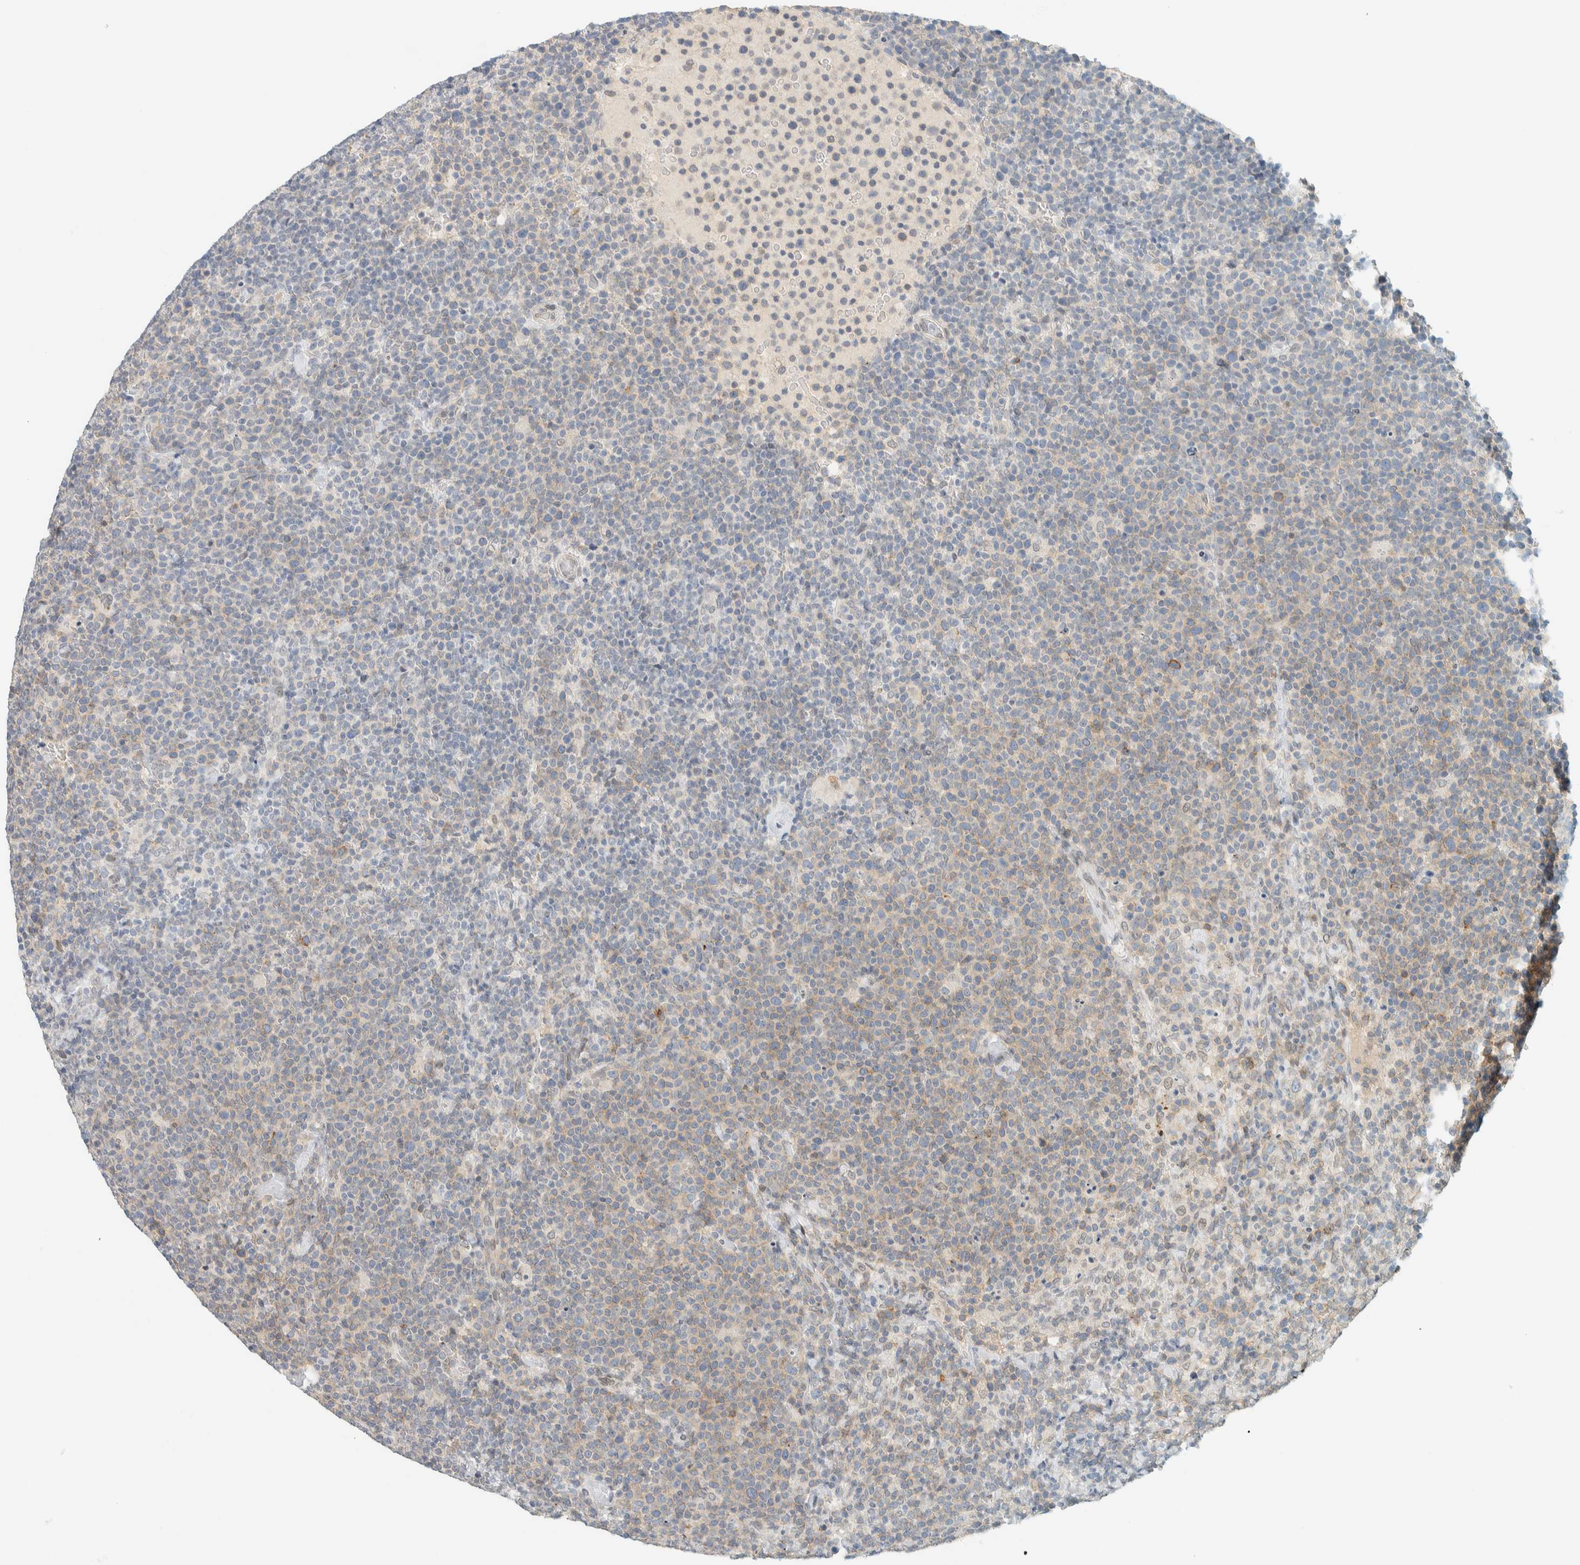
{"staining": {"intensity": "weak", "quantity": "25%-75%", "location": "cytoplasmic/membranous"}, "tissue": "lymphoma", "cell_type": "Tumor cells", "image_type": "cancer", "snomed": [{"axis": "morphology", "description": "Malignant lymphoma, non-Hodgkin's type, High grade"}, {"axis": "topography", "description": "Lymph node"}], "caption": "A photomicrograph of human lymphoma stained for a protein reveals weak cytoplasmic/membranous brown staining in tumor cells.", "gene": "C1QTNF12", "patient": {"sex": "male", "age": 61}}